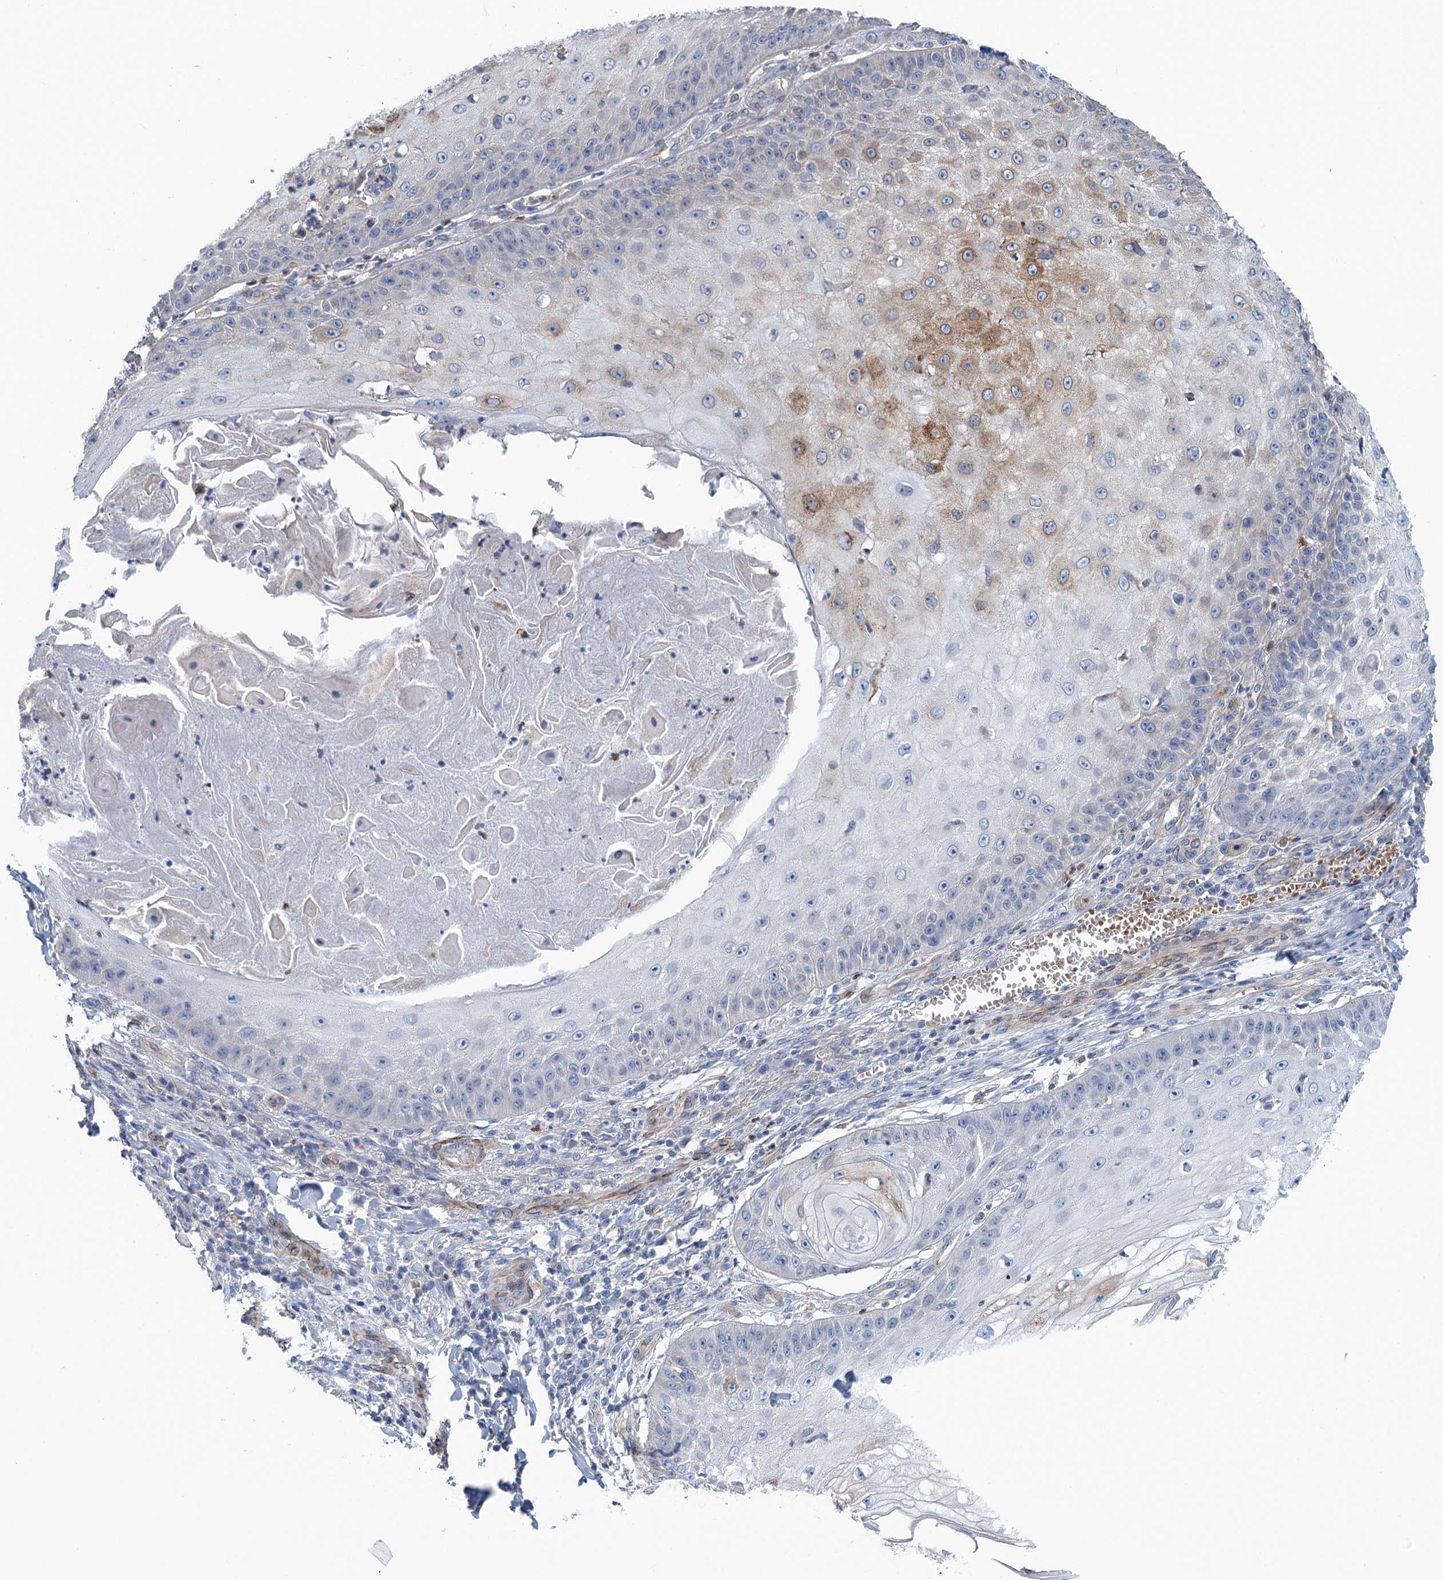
{"staining": {"intensity": "moderate", "quantity": "<25%", "location": "cytoplasmic/membranous"}, "tissue": "skin cancer", "cell_type": "Tumor cells", "image_type": "cancer", "snomed": [{"axis": "morphology", "description": "Squamous cell carcinoma, NOS"}, {"axis": "topography", "description": "Skin"}], "caption": "High-magnification brightfield microscopy of skin cancer (squamous cell carcinoma) stained with DAB (brown) and counterstained with hematoxylin (blue). tumor cells exhibit moderate cytoplasmic/membranous staining is present in about<25% of cells. (DAB IHC with brightfield microscopy, high magnification).", "gene": "RSAD2", "patient": {"sex": "male", "age": 70}}